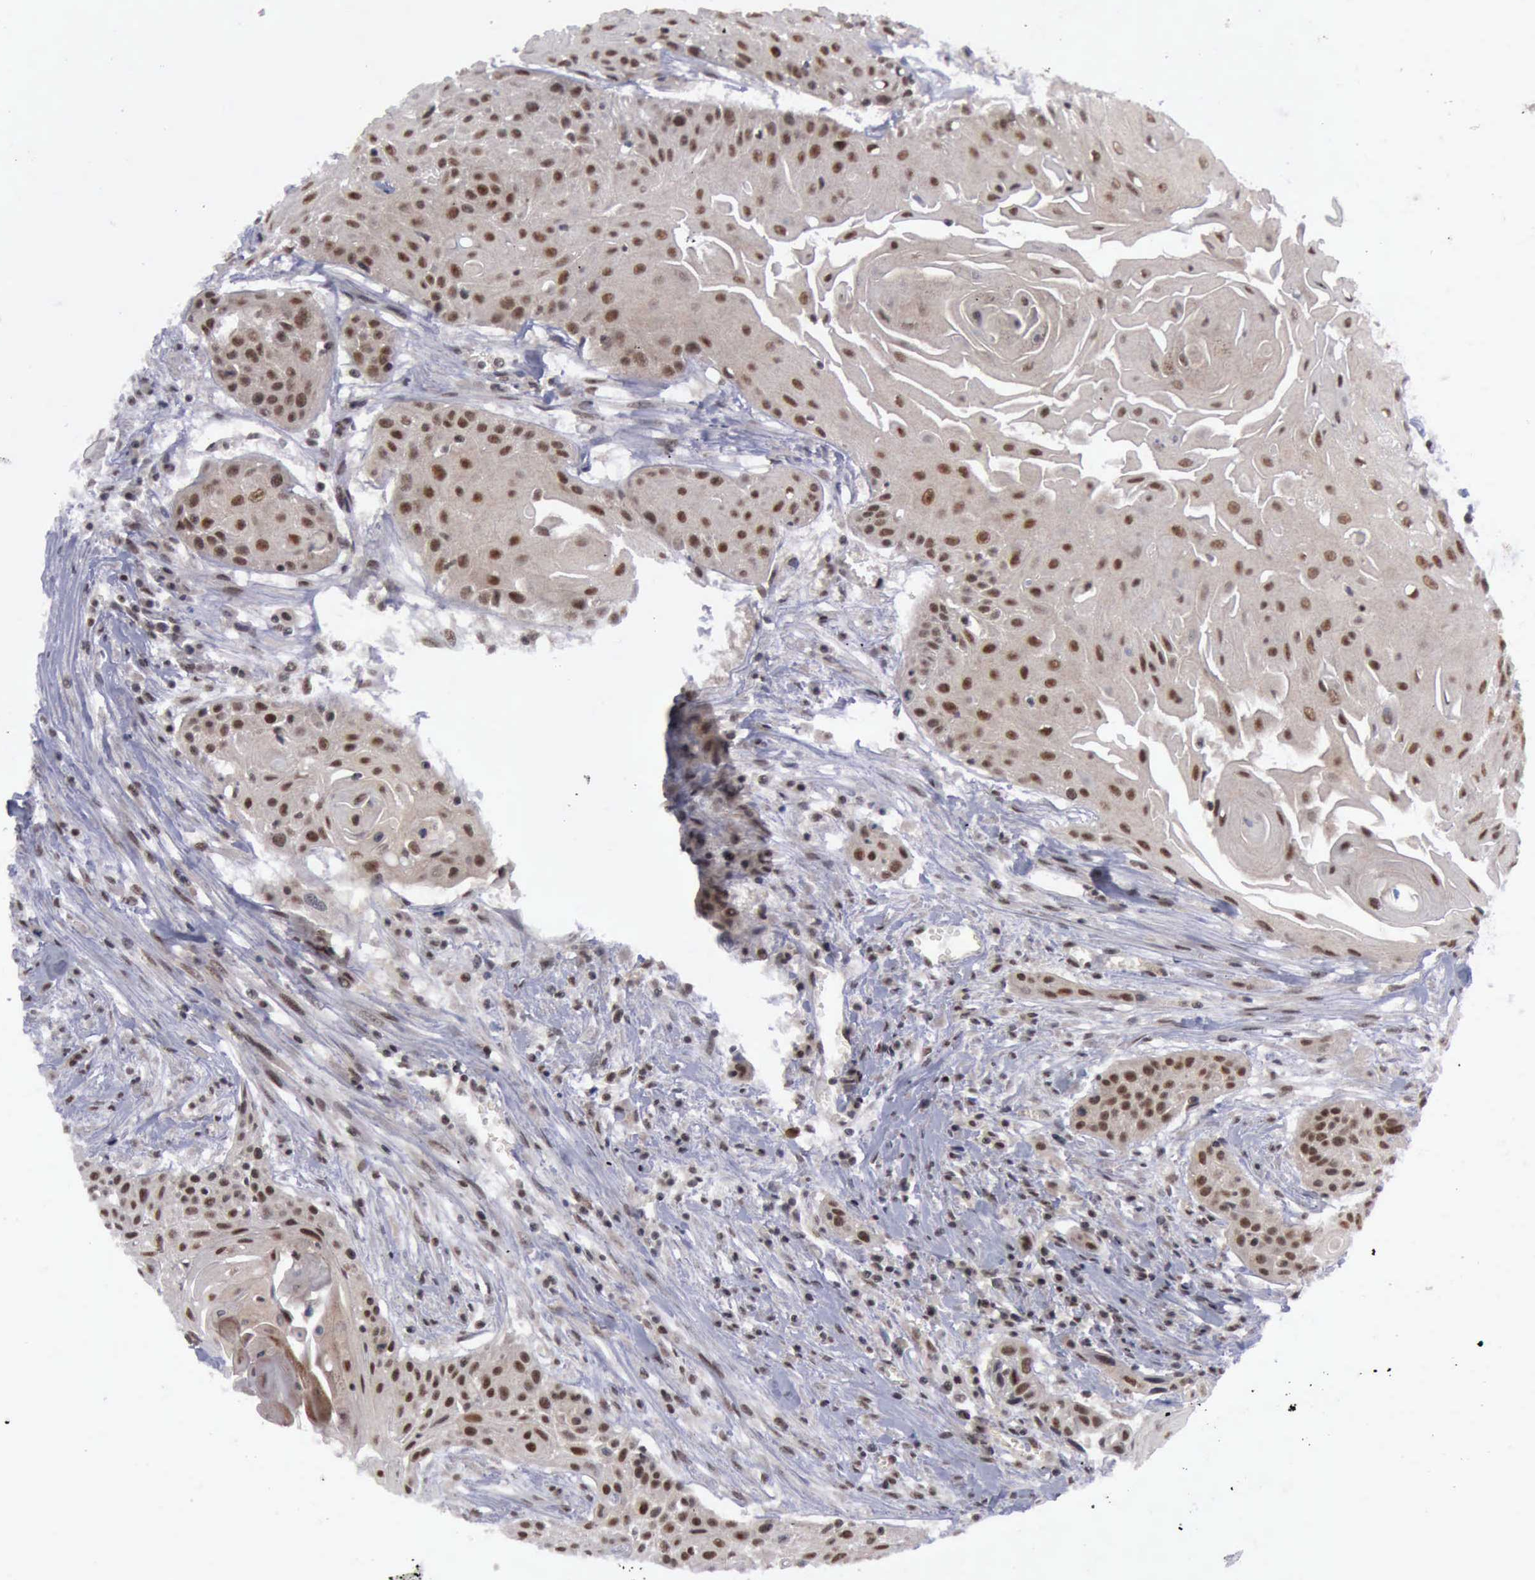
{"staining": {"intensity": "strong", "quantity": ">75%", "location": "cytoplasmic/membranous,nuclear"}, "tissue": "head and neck cancer", "cell_type": "Tumor cells", "image_type": "cancer", "snomed": [{"axis": "morphology", "description": "Squamous cell carcinoma, NOS"}, {"axis": "morphology", "description": "Squamous cell carcinoma, metastatic, NOS"}, {"axis": "topography", "description": "Lymph node"}, {"axis": "topography", "description": "Salivary gland"}, {"axis": "topography", "description": "Head-Neck"}], "caption": "Human head and neck squamous cell carcinoma stained with a brown dye shows strong cytoplasmic/membranous and nuclear positive staining in approximately >75% of tumor cells.", "gene": "ATM", "patient": {"sex": "female", "age": 74}}